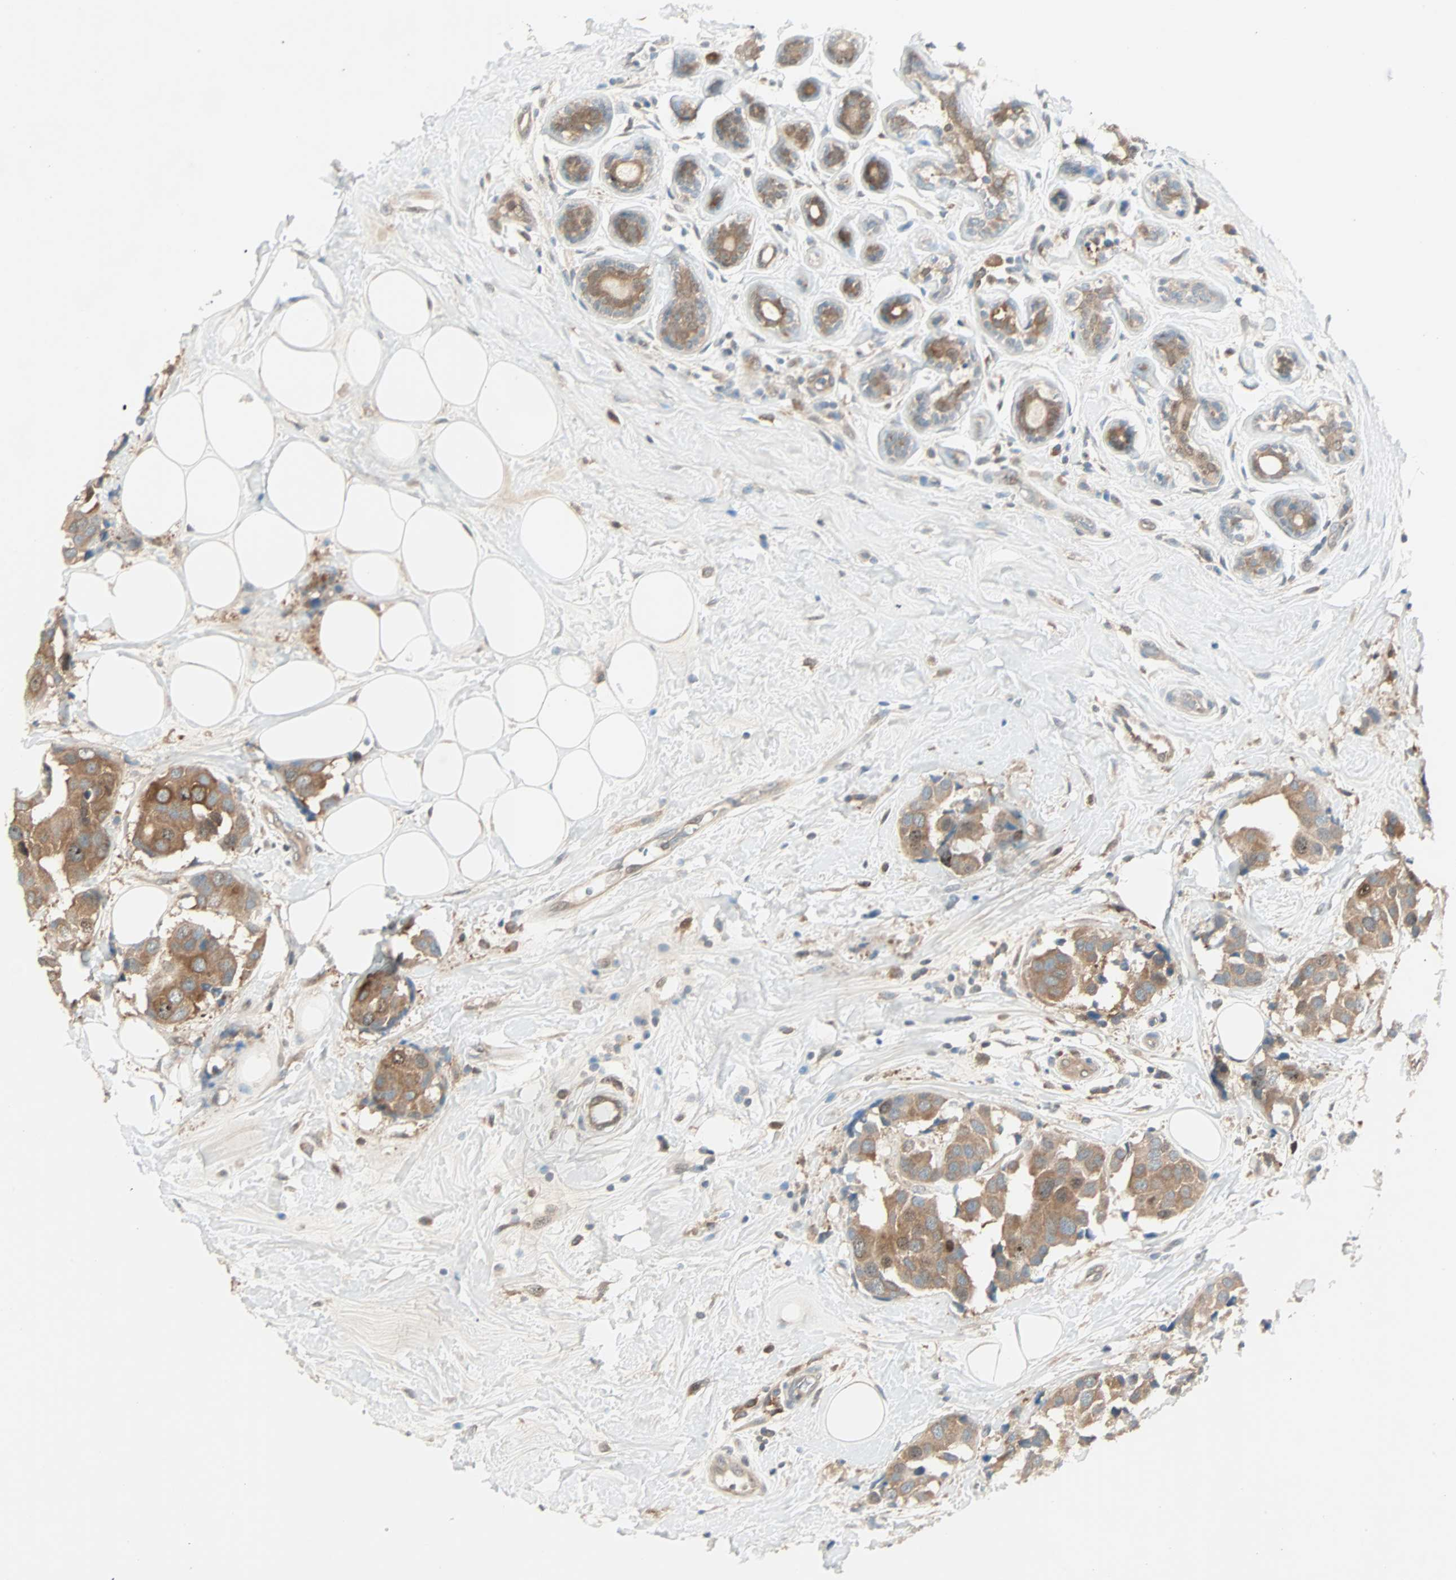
{"staining": {"intensity": "moderate", "quantity": ">75%", "location": "cytoplasmic/membranous"}, "tissue": "breast cancer", "cell_type": "Tumor cells", "image_type": "cancer", "snomed": [{"axis": "morphology", "description": "Normal tissue, NOS"}, {"axis": "morphology", "description": "Duct carcinoma"}, {"axis": "topography", "description": "Breast"}], "caption": "The immunohistochemical stain highlights moderate cytoplasmic/membranous positivity in tumor cells of intraductal carcinoma (breast) tissue.", "gene": "SMIM8", "patient": {"sex": "female", "age": 39}}